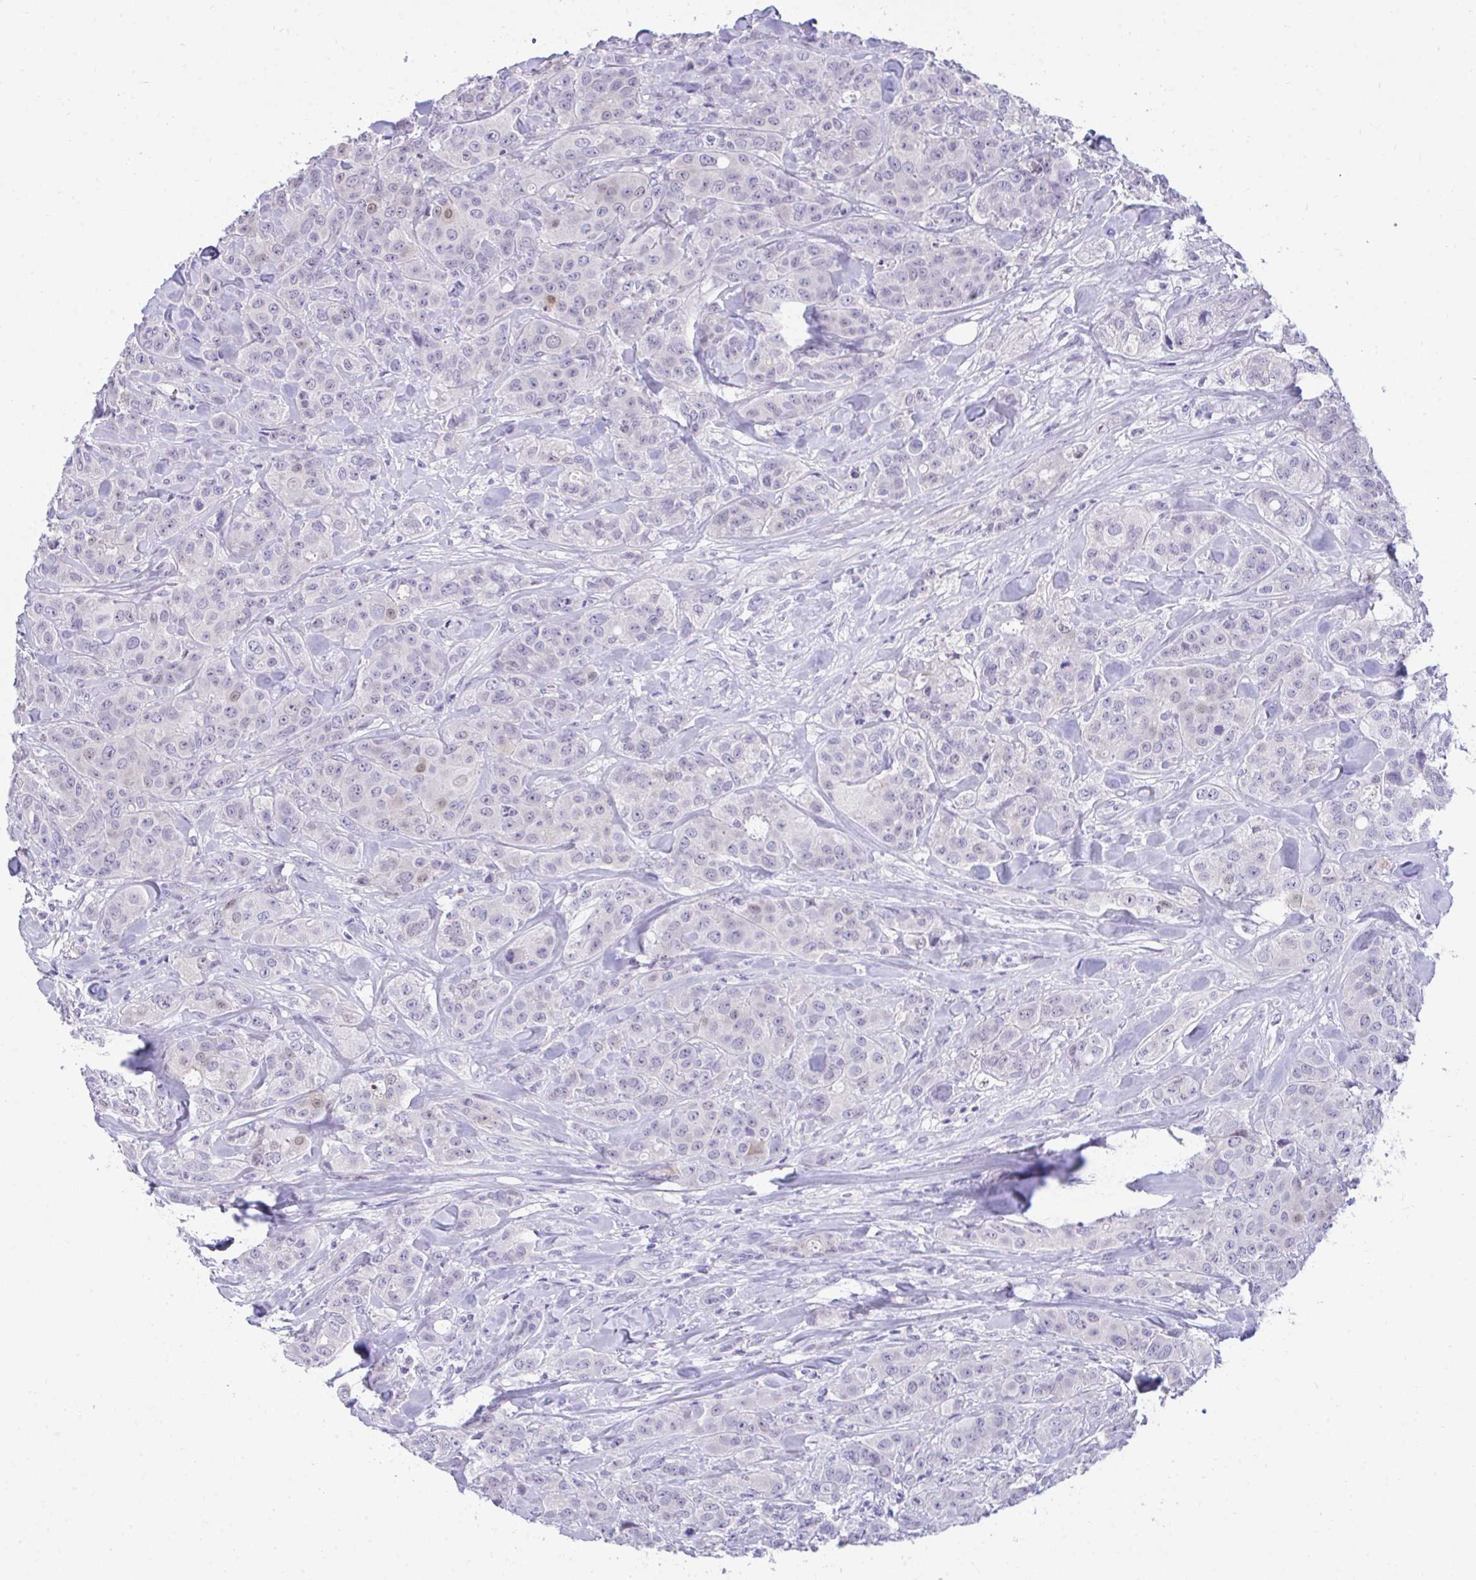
{"staining": {"intensity": "negative", "quantity": "none", "location": "none"}, "tissue": "breast cancer", "cell_type": "Tumor cells", "image_type": "cancer", "snomed": [{"axis": "morphology", "description": "Normal tissue, NOS"}, {"axis": "morphology", "description": "Duct carcinoma"}, {"axis": "topography", "description": "Breast"}], "caption": "Tumor cells are negative for brown protein staining in breast cancer.", "gene": "TMCO5A", "patient": {"sex": "female", "age": 43}}